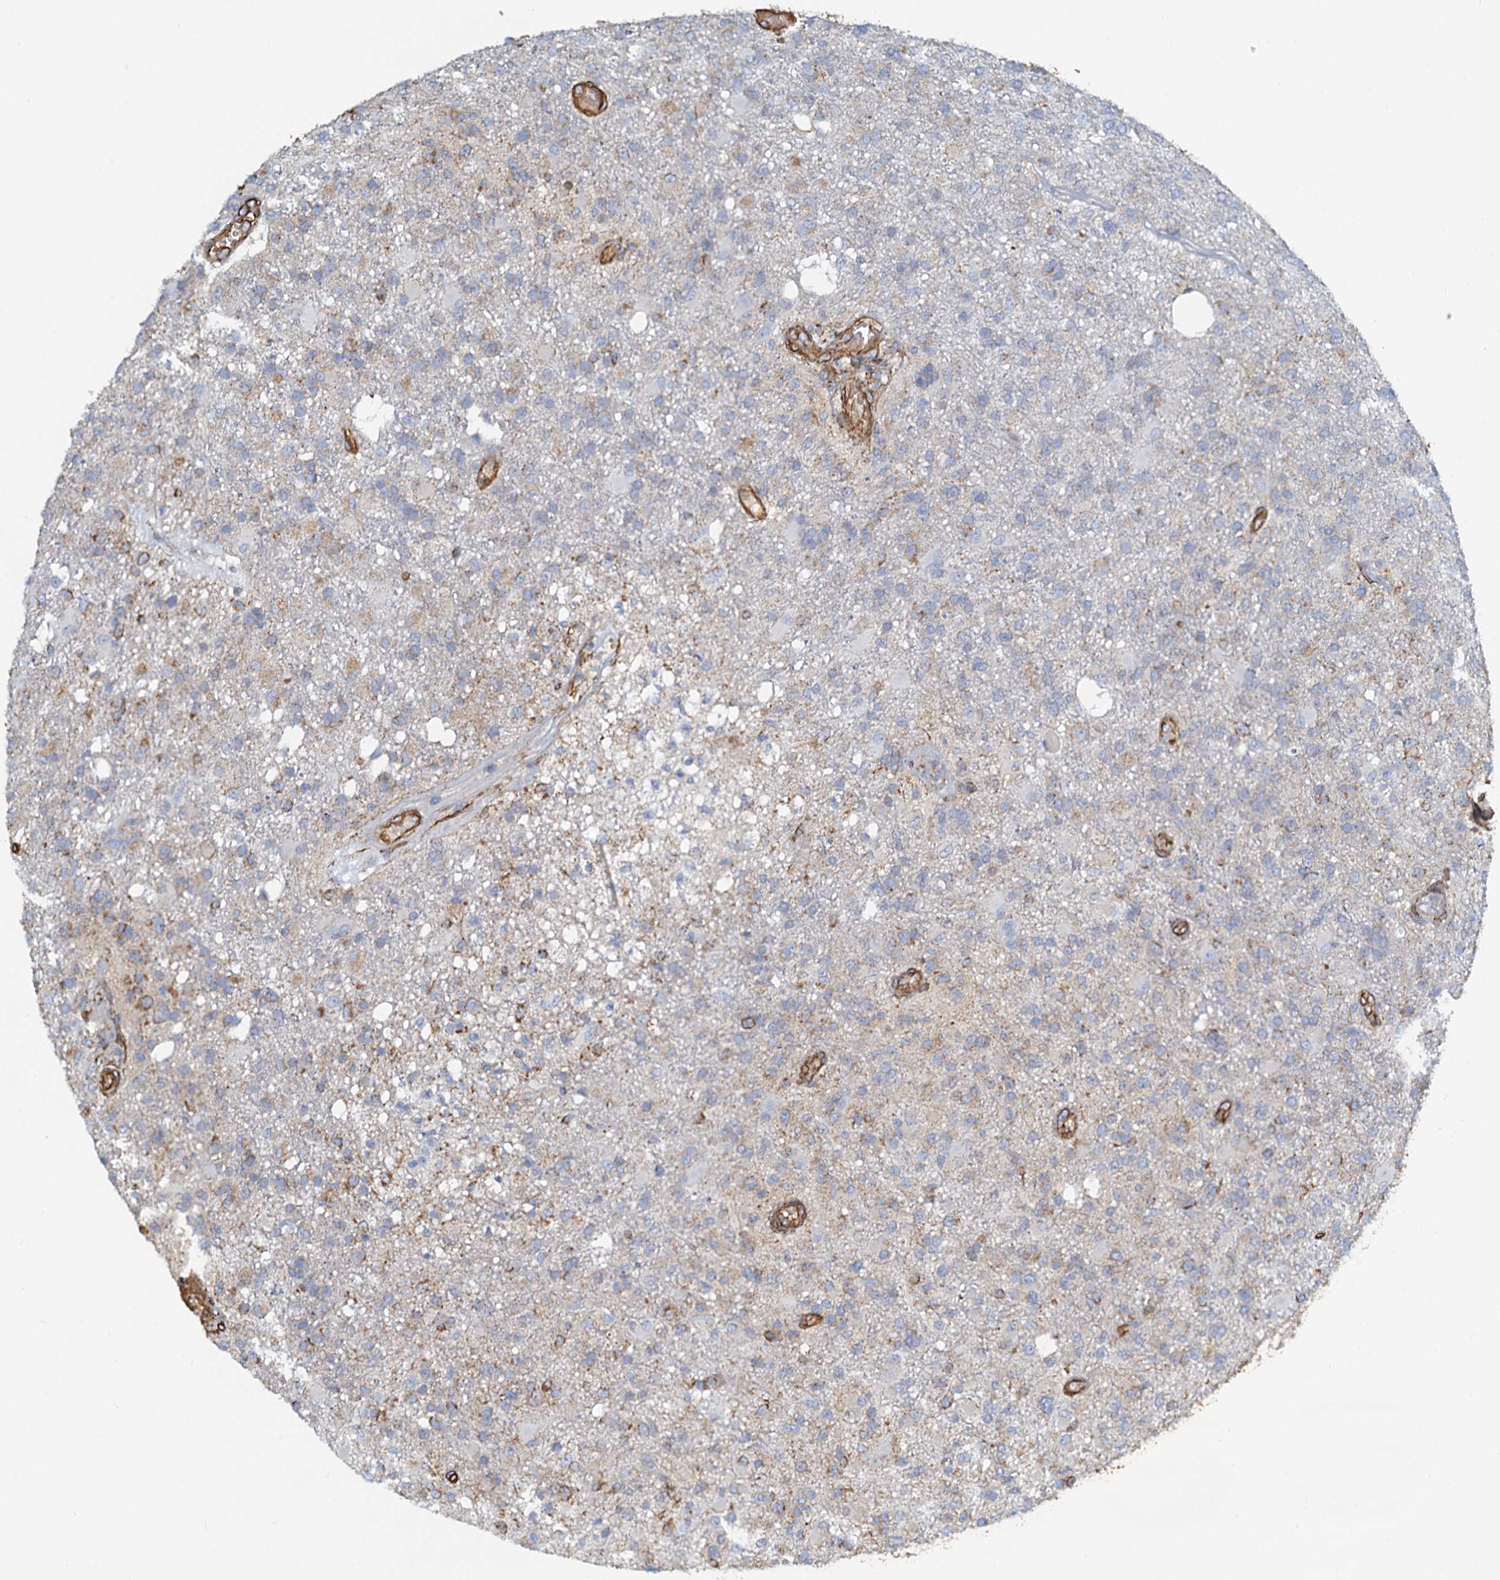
{"staining": {"intensity": "moderate", "quantity": "25%-75%", "location": "cytoplasmic/membranous"}, "tissue": "glioma", "cell_type": "Tumor cells", "image_type": "cancer", "snomed": [{"axis": "morphology", "description": "Glioma, malignant, High grade"}, {"axis": "topography", "description": "Brain"}], "caption": "An IHC micrograph of neoplastic tissue is shown. Protein staining in brown shows moderate cytoplasmic/membranous positivity in high-grade glioma (malignant) within tumor cells.", "gene": "DGKG", "patient": {"sex": "female", "age": 74}}